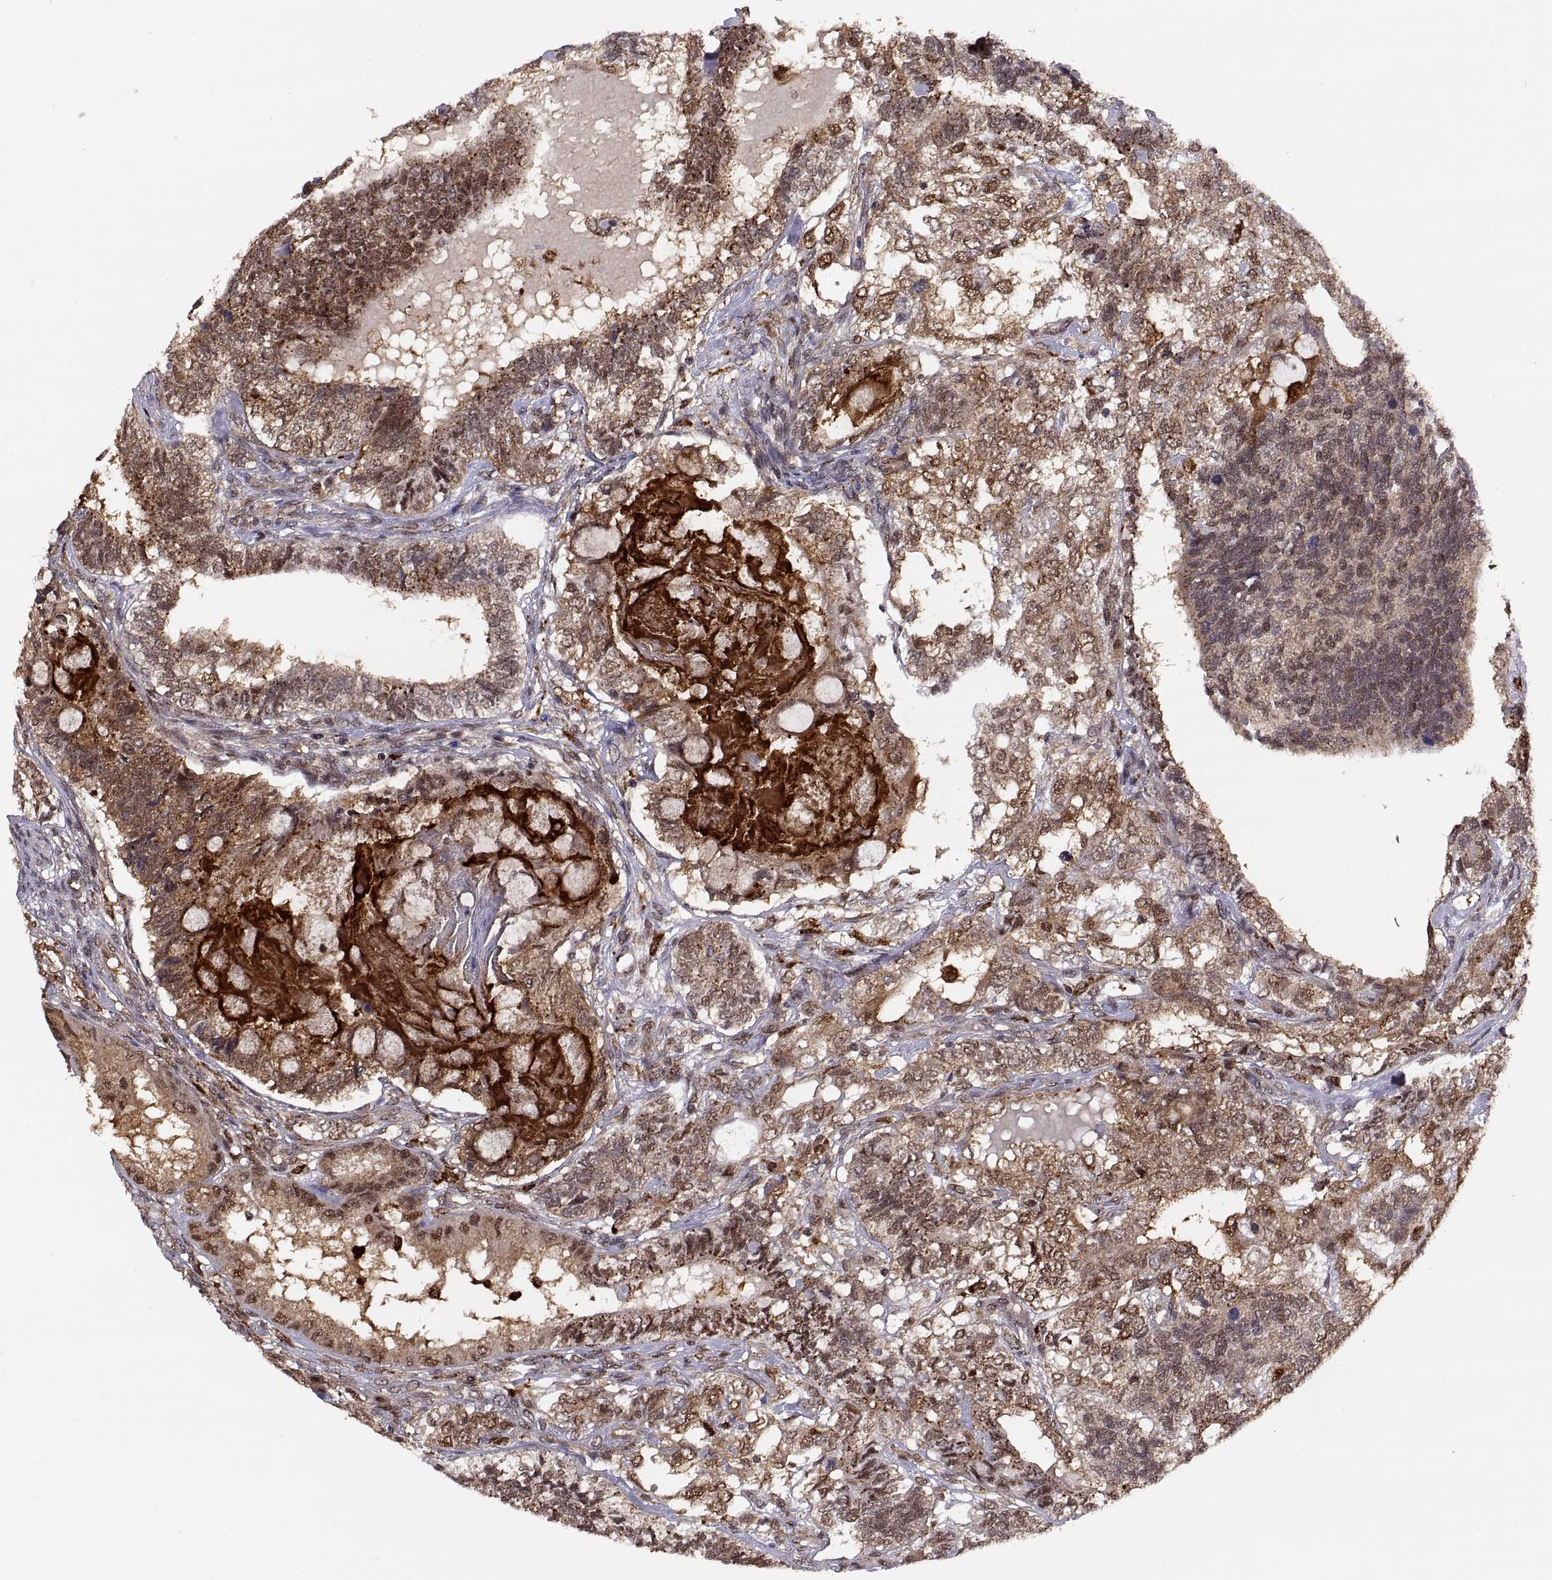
{"staining": {"intensity": "moderate", "quantity": ">75%", "location": "cytoplasmic/membranous"}, "tissue": "testis cancer", "cell_type": "Tumor cells", "image_type": "cancer", "snomed": [{"axis": "morphology", "description": "Seminoma, NOS"}, {"axis": "morphology", "description": "Carcinoma, Embryonal, NOS"}, {"axis": "topography", "description": "Testis"}], "caption": "Testis cancer tissue exhibits moderate cytoplasmic/membranous expression in approximately >75% of tumor cells, visualized by immunohistochemistry.", "gene": "PSMC2", "patient": {"sex": "male", "age": 41}}